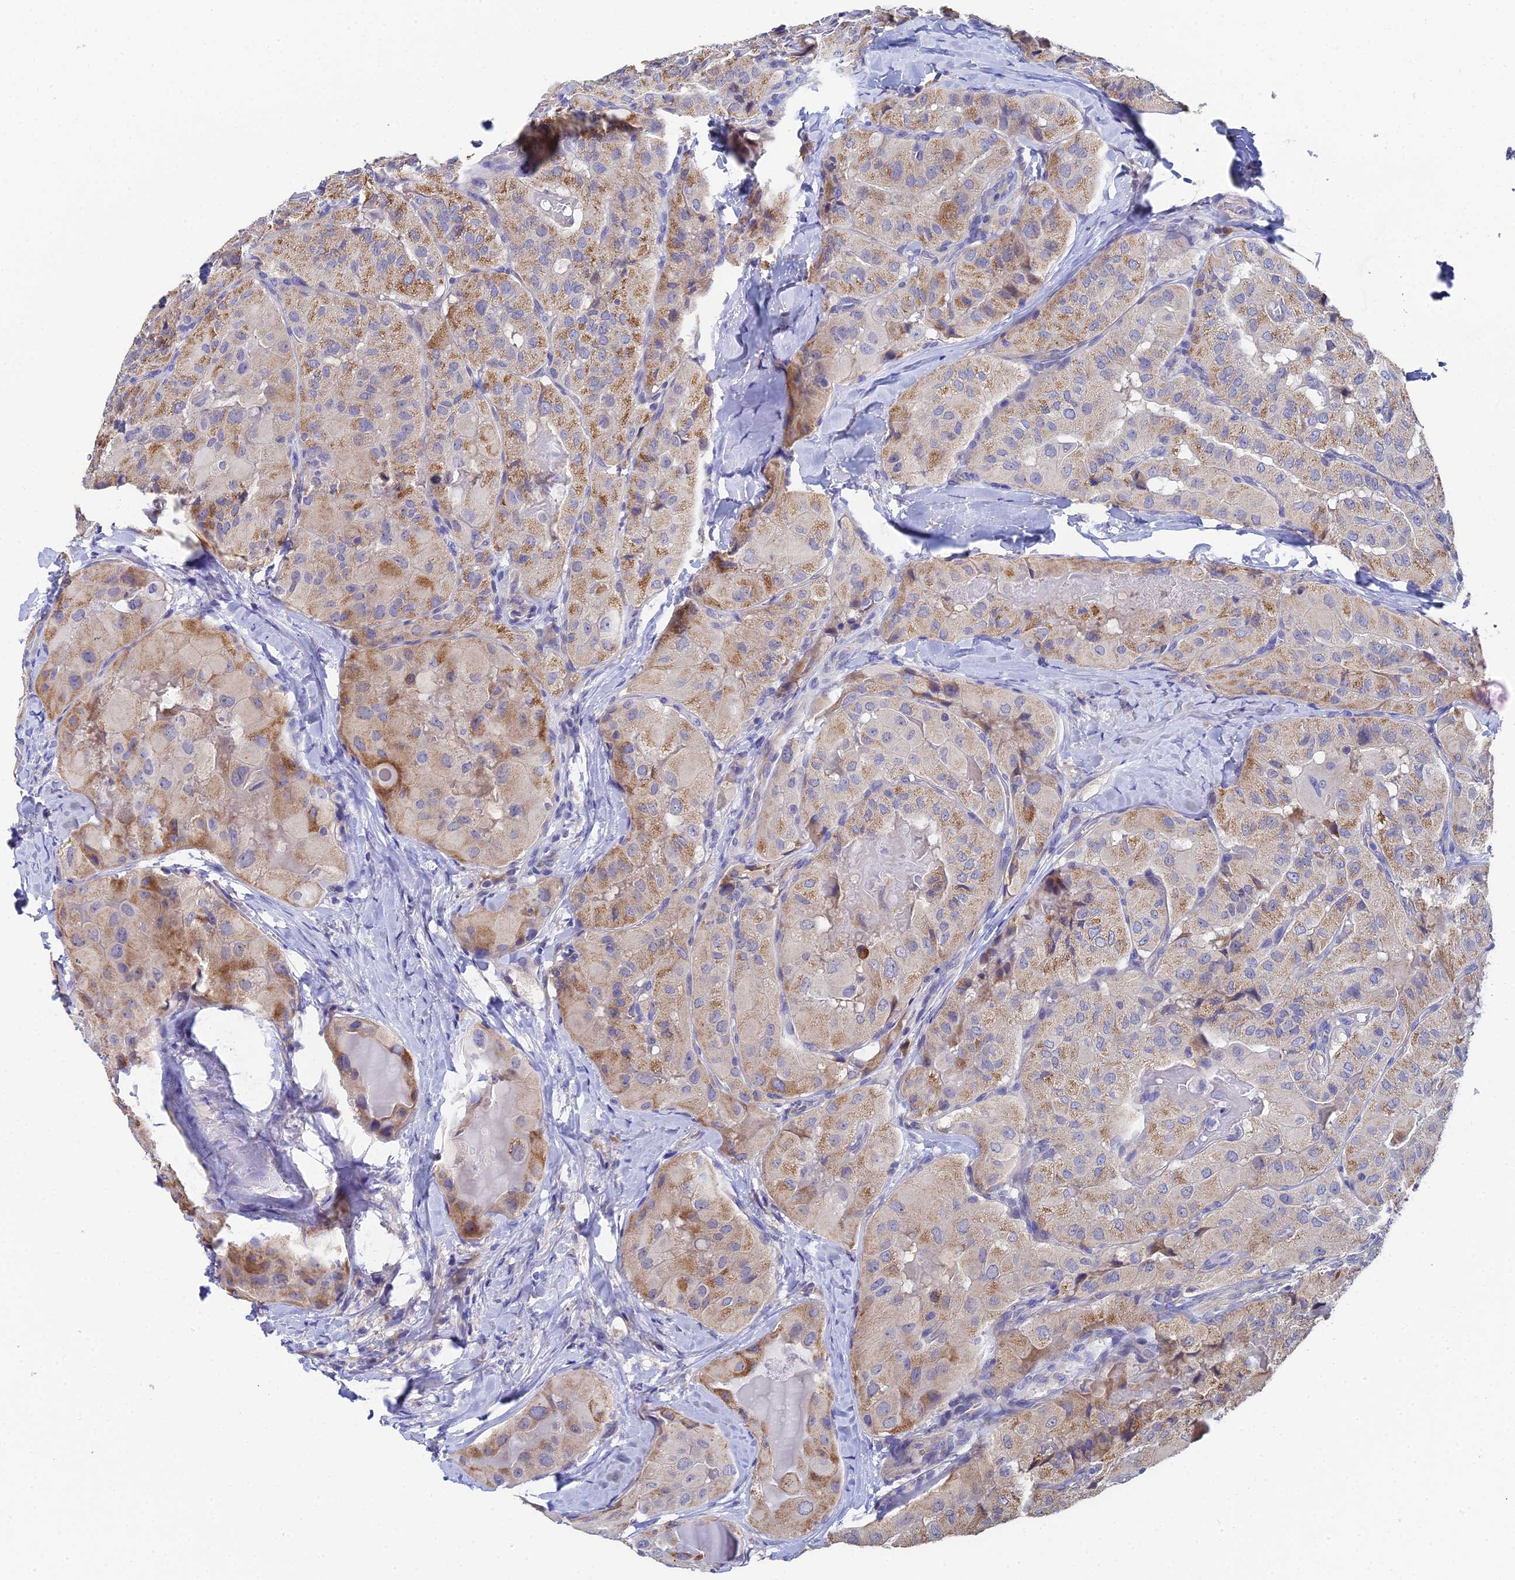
{"staining": {"intensity": "moderate", "quantity": "25%-75%", "location": "cytoplasmic/membranous"}, "tissue": "thyroid cancer", "cell_type": "Tumor cells", "image_type": "cancer", "snomed": [{"axis": "morphology", "description": "Normal tissue, NOS"}, {"axis": "morphology", "description": "Papillary adenocarcinoma, NOS"}, {"axis": "topography", "description": "Thyroid gland"}], "caption": "Thyroid papillary adenocarcinoma stained with a protein marker displays moderate staining in tumor cells.", "gene": "UBE2L3", "patient": {"sex": "female", "age": 59}}